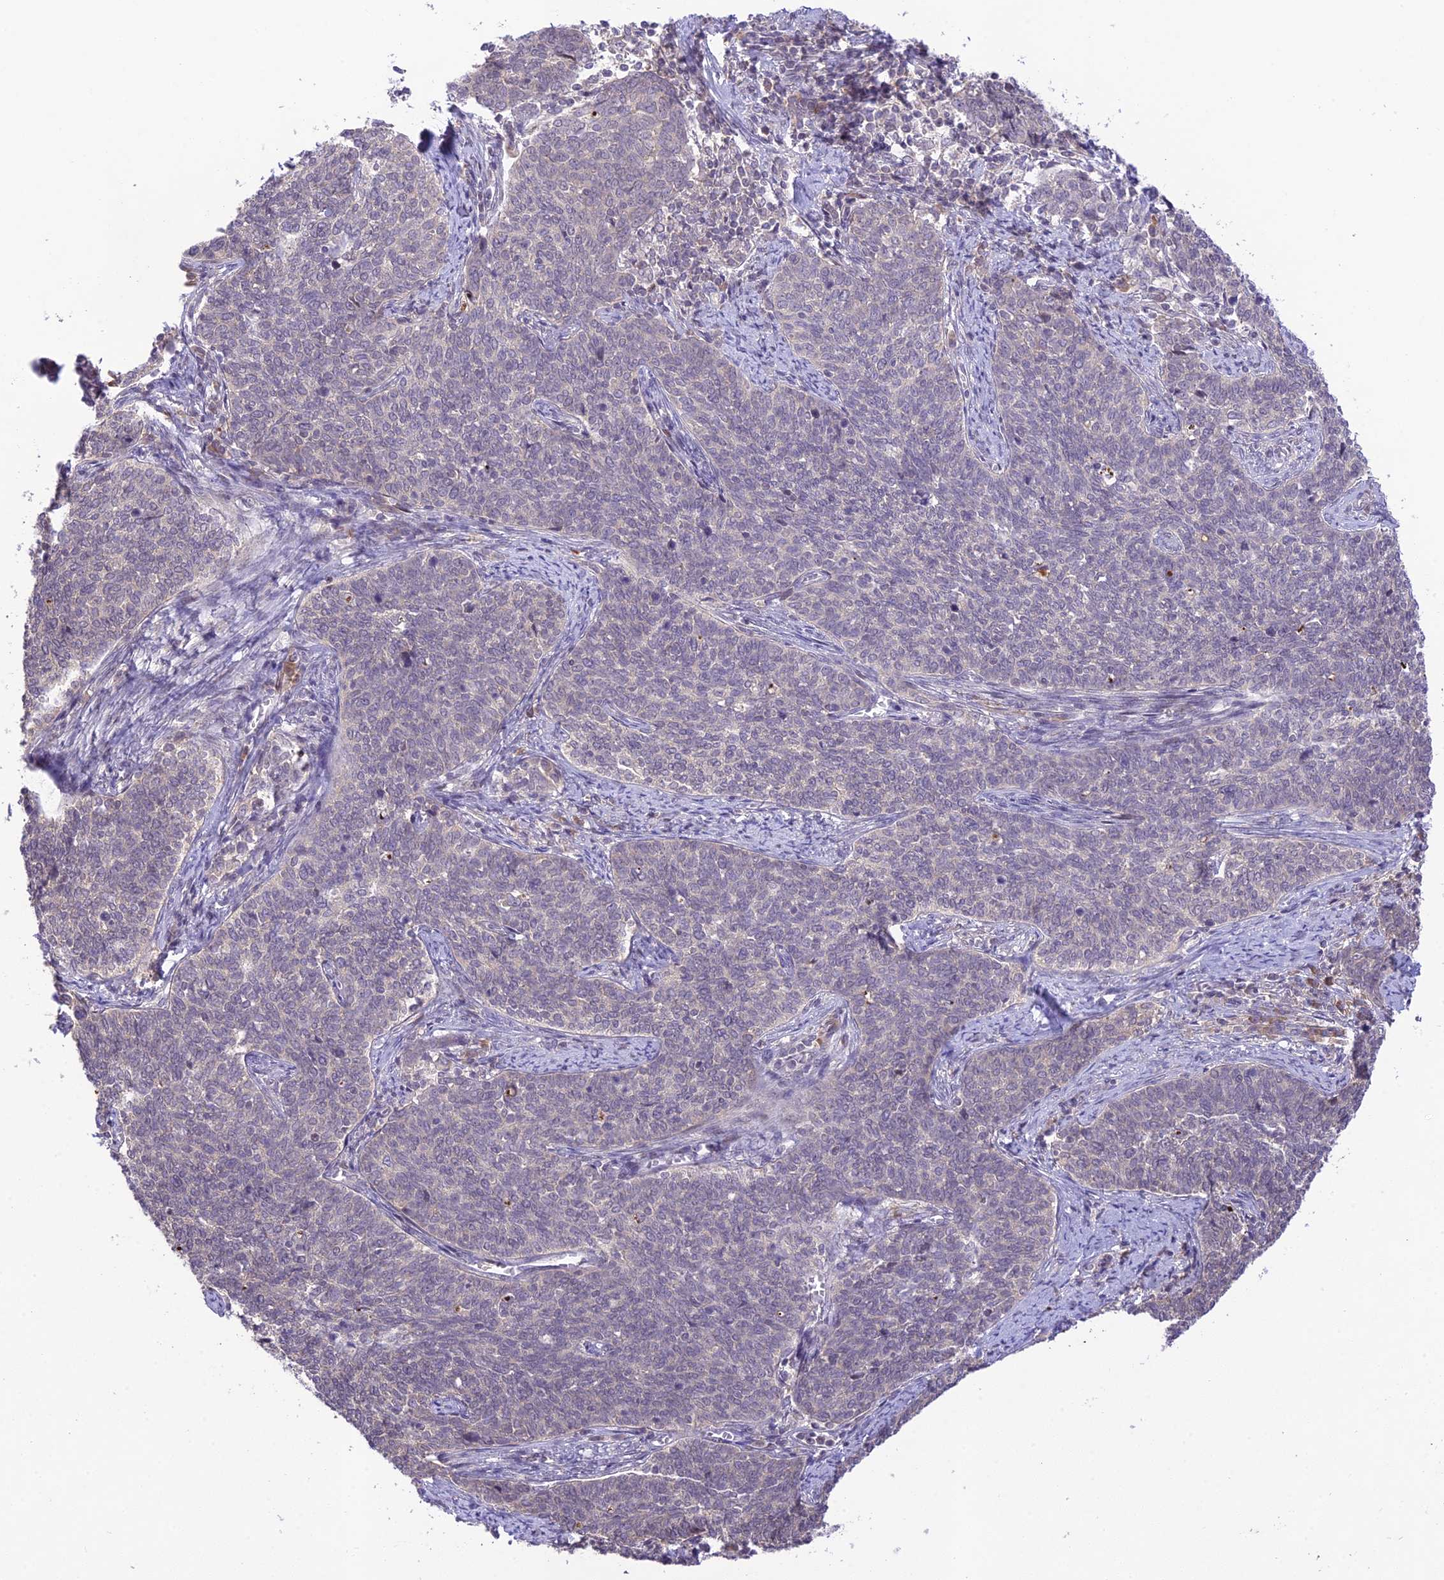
{"staining": {"intensity": "negative", "quantity": "none", "location": "none"}, "tissue": "cervical cancer", "cell_type": "Tumor cells", "image_type": "cancer", "snomed": [{"axis": "morphology", "description": "Squamous cell carcinoma, NOS"}, {"axis": "topography", "description": "Cervix"}], "caption": "A high-resolution micrograph shows IHC staining of cervical cancer, which demonstrates no significant positivity in tumor cells.", "gene": "TEKT1", "patient": {"sex": "female", "age": 39}}